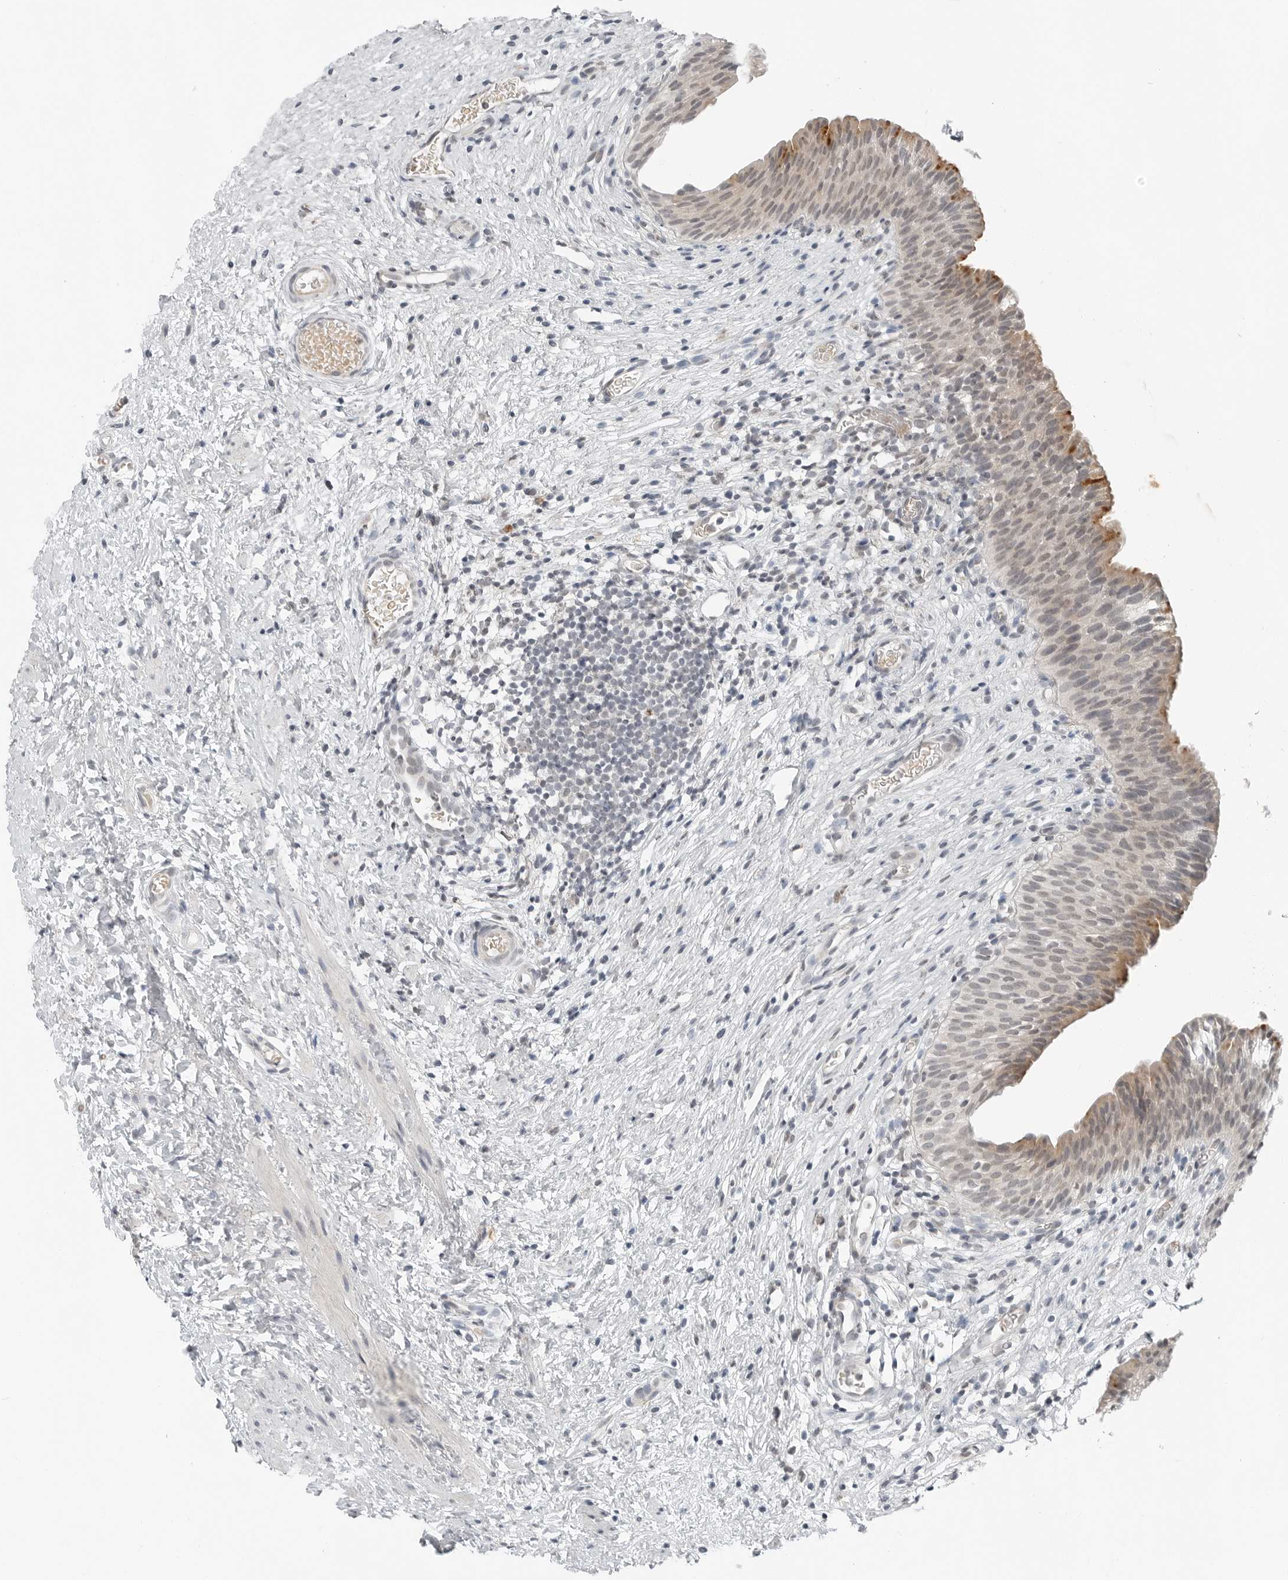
{"staining": {"intensity": "weak", "quantity": "25%-75%", "location": "cytoplasmic/membranous,nuclear"}, "tissue": "urinary bladder", "cell_type": "Urothelial cells", "image_type": "normal", "snomed": [{"axis": "morphology", "description": "Normal tissue, NOS"}, {"axis": "topography", "description": "Urinary bladder"}], "caption": "Protein expression analysis of unremarkable human urinary bladder reveals weak cytoplasmic/membranous,nuclear staining in approximately 25%-75% of urothelial cells.", "gene": "FCRLB", "patient": {"sex": "male", "age": 1}}